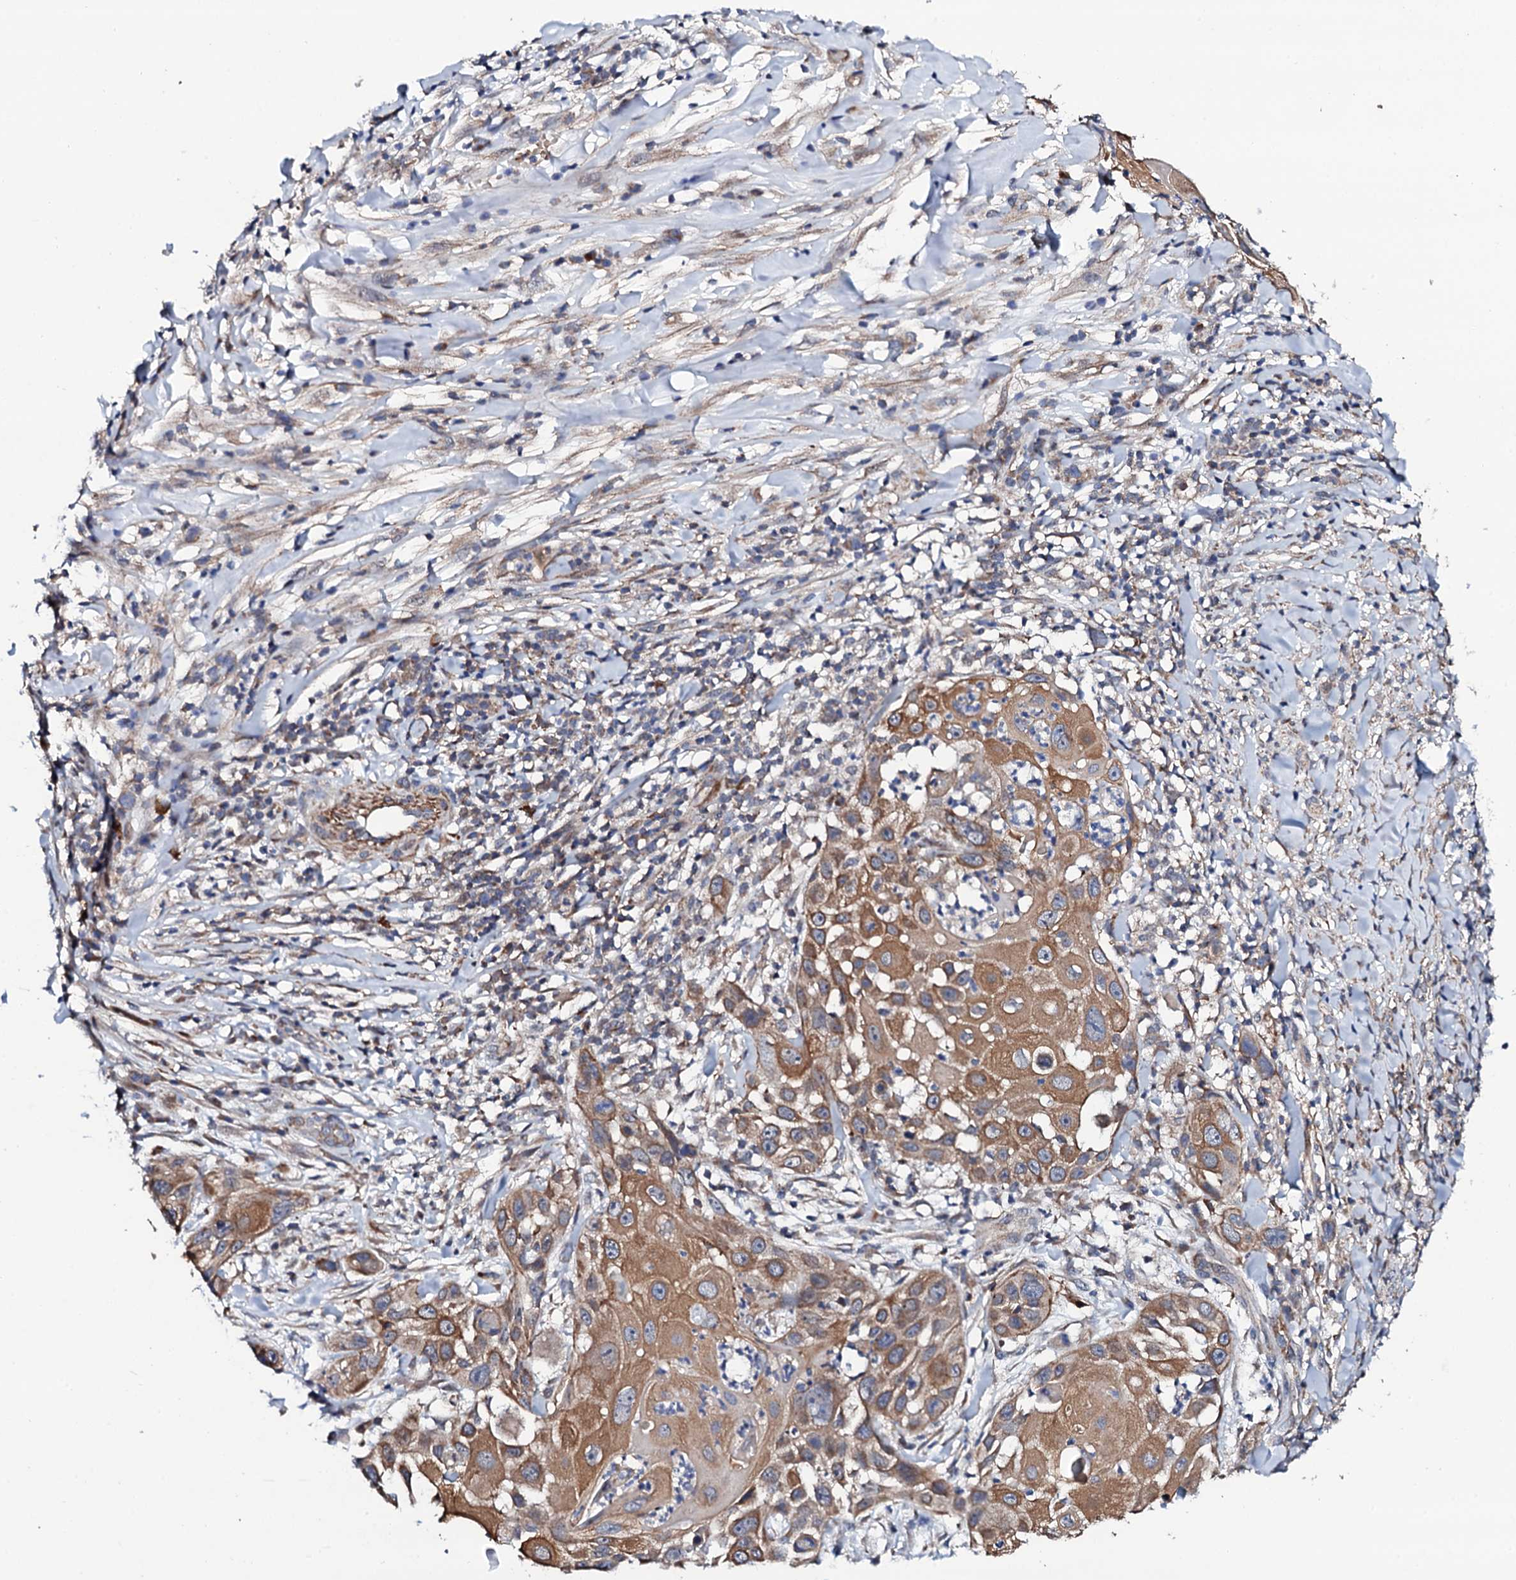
{"staining": {"intensity": "moderate", "quantity": ">75%", "location": "cytoplasmic/membranous"}, "tissue": "skin cancer", "cell_type": "Tumor cells", "image_type": "cancer", "snomed": [{"axis": "morphology", "description": "Squamous cell carcinoma, NOS"}, {"axis": "topography", "description": "Skin"}], "caption": "Immunohistochemistry (IHC) micrograph of skin squamous cell carcinoma stained for a protein (brown), which demonstrates medium levels of moderate cytoplasmic/membranous staining in approximately >75% of tumor cells.", "gene": "COG4", "patient": {"sex": "female", "age": 44}}